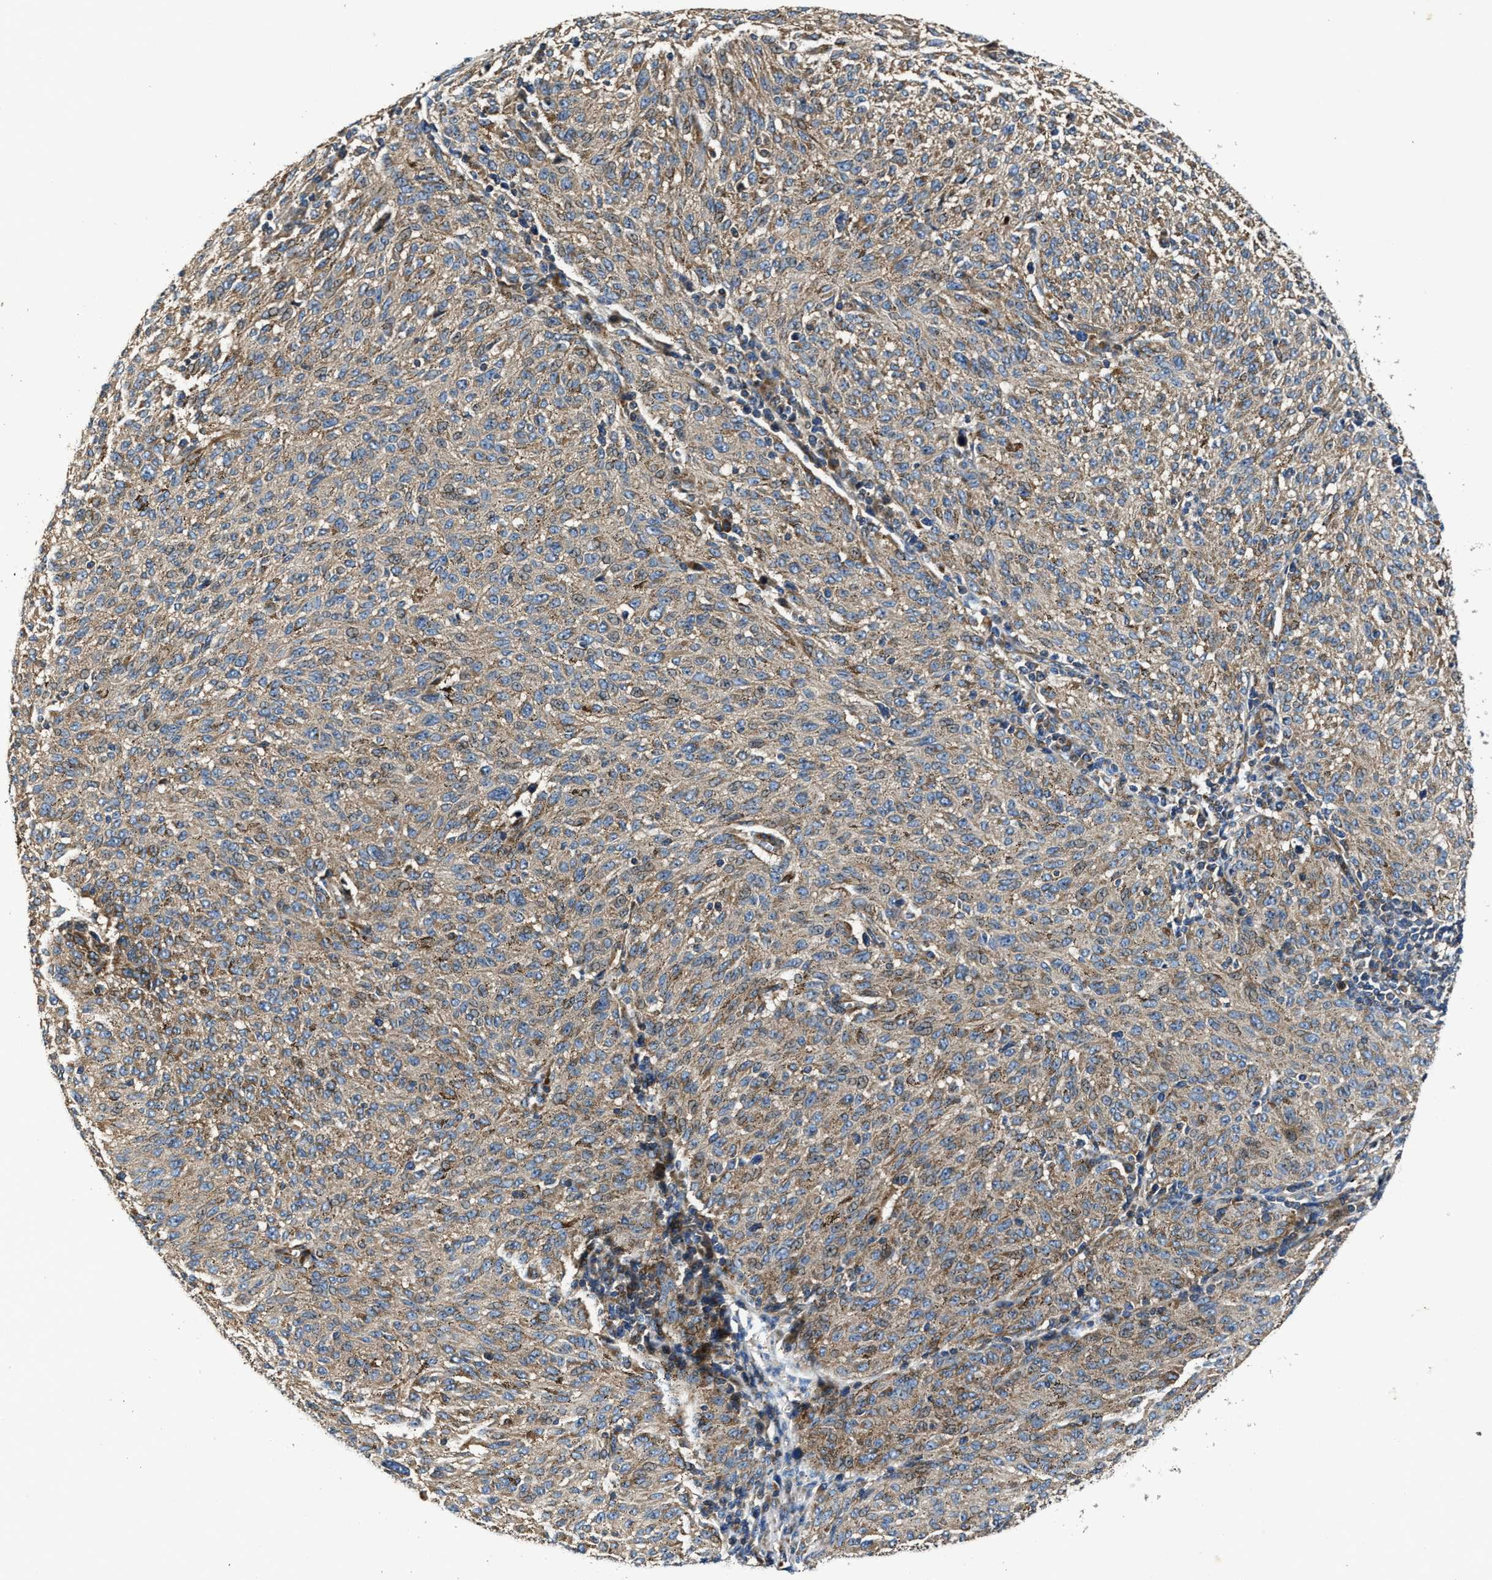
{"staining": {"intensity": "weak", "quantity": "25%-75%", "location": "cytoplasmic/membranous"}, "tissue": "melanoma", "cell_type": "Tumor cells", "image_type": "cancer", "snomed": [{"axis": "morphology", "description": "Malignant melanoma, NOS"}, {"axis": "topography", "description": "Skin"}], "caption": "Immunohistochemistry of human melanoma exhibits low levels of weak cytoplasmic/membranous staining in approximately 25%-75% of tumor cells.", "gene": "PTAR1", "patient": {"sex": "female", "age": 72}}